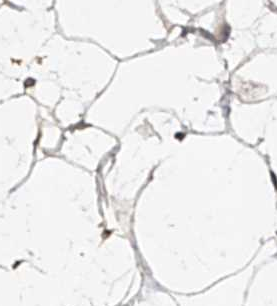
{"staining": {"intensity": "moderate", "quantity": "25%-75%", "location": "cytoplasmic/membranous"}, "tissue": "adipose tissue", "cell_type": "Adipocytes", "image_type": "normal", "snomed": [{"axis": "morphology", "description": "Normal tissue, NOS"}, {"axis": "topography", "description": "Breast"}], "caption": "Adipose tissue stained with immunohistochemistry reveals moderate cytoplasmic/membranous staining in about 25%-75% of adipocytes. The staining was performed using DAB (3,3'-diaminobenzidine), with brown indicating positive protein expression. Nuclei are stained blue with hematoxylin.", "gene": "NFS1", "patient": {"sex": "female", "age": 23}}